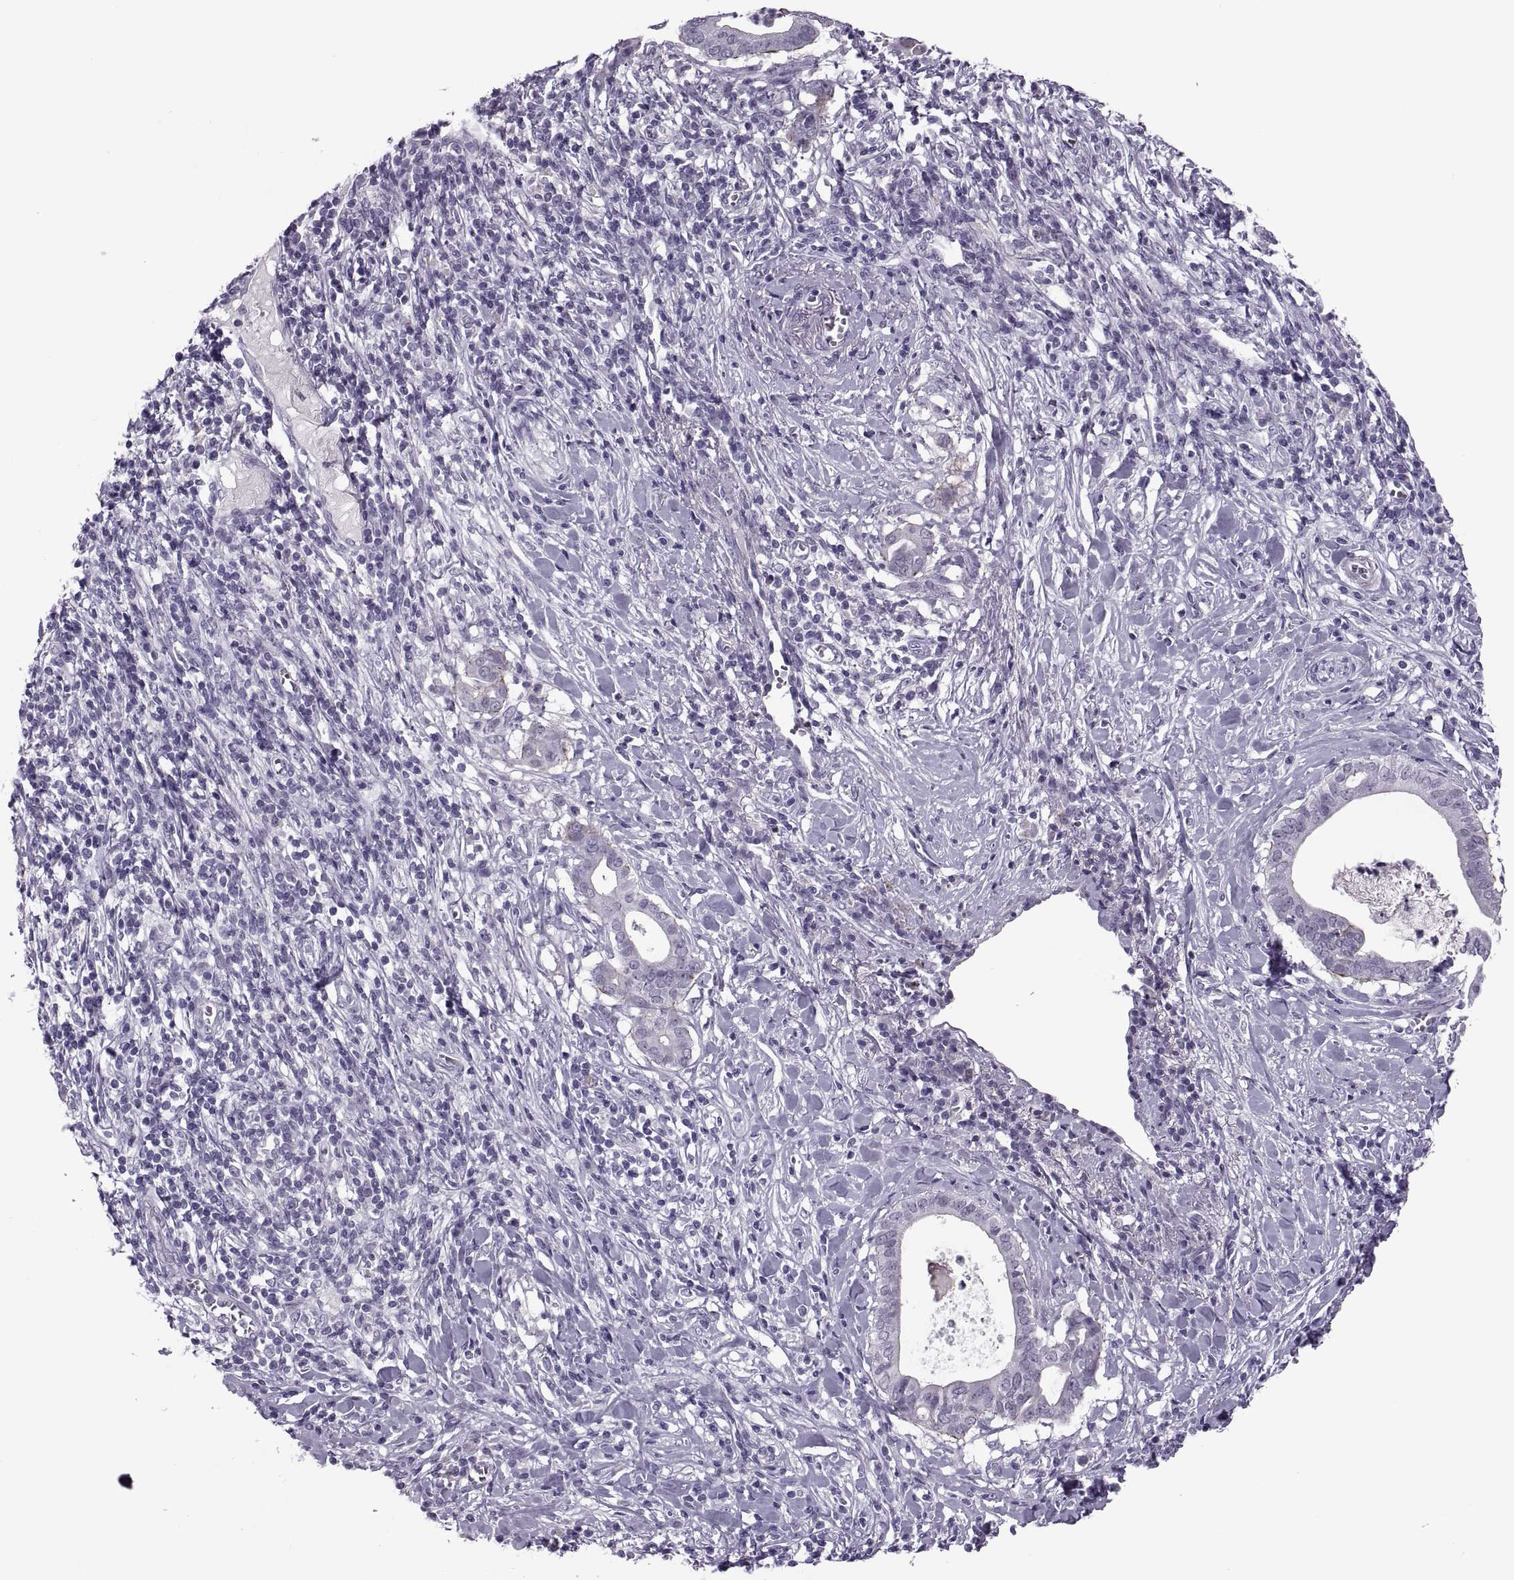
{"staining": {"intensity": "negative", "quantity": "none", "location": "none"}, "tissue": "pancreatic cancer", "cell_type": "Tumor cells", "image_type": "cancer", "snomed": [{"axis": "morphology", "description": "Adenocarcinoma, NOS"}, {"axis": "topography", "description": "Pancreas"}], "caption": "The immunohistochemistry micrograph has no significant positivity in tumor cells of pancreatic cancer tissue.", "gene": "SYNGR4", "patient": {"sex": "male", "age": 61}}